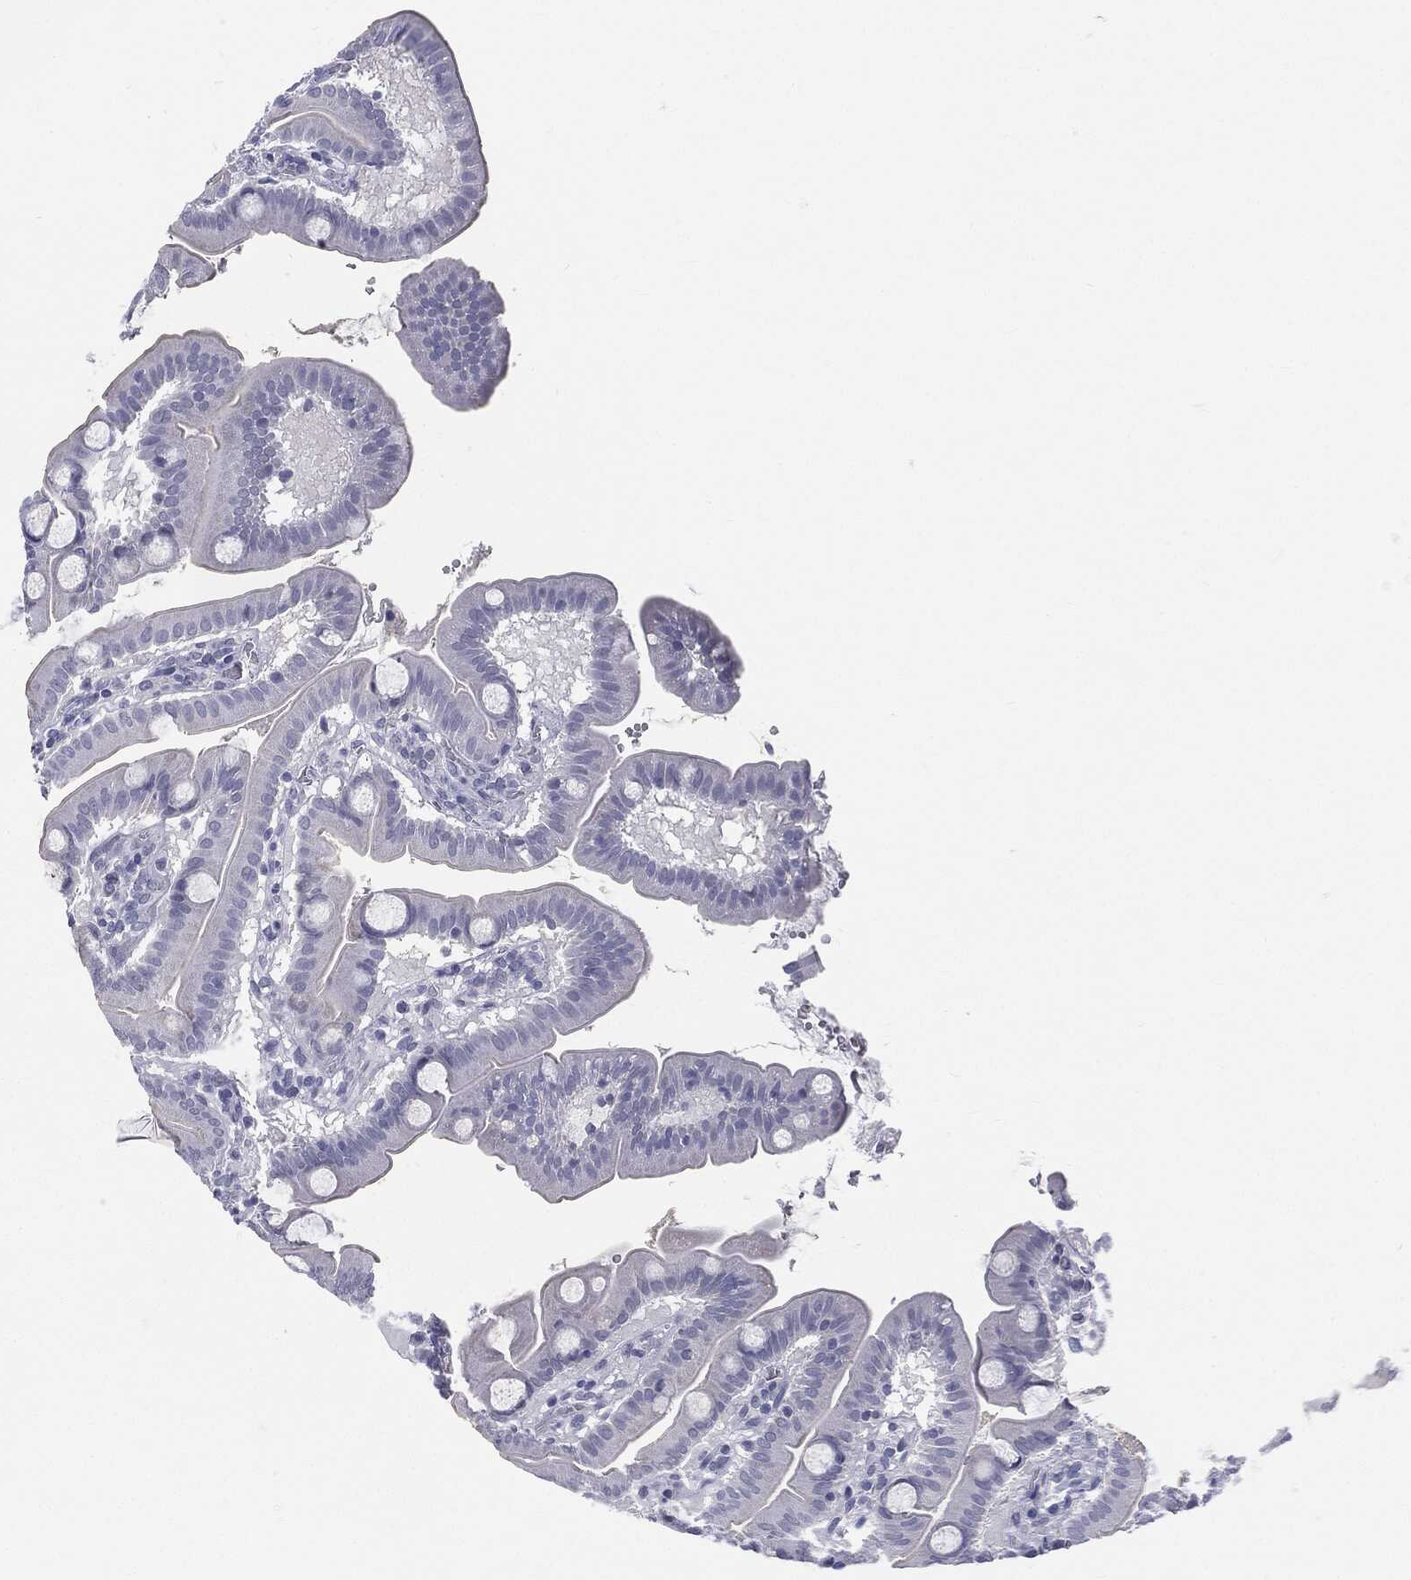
{"staining": {"intensity": "negative", "quantity": "none", "location": "none"}, "tissue": "duodenum", "cell_type": "Glandular cells", "image_type": "normal", "snomed": [{"axis": "morphology", "description": "Normal tissue, NOS"}, {"axis": "topography", "description": "Duodenum"}], "caption": "Immunohistochemistry (IHC) histopathology image of benign duodenum: duodenum stained with DAB shows no significant protein staining in glandular cells.", "gene": "MLLT10", "patient": {"sex": "male", "age": 59}}